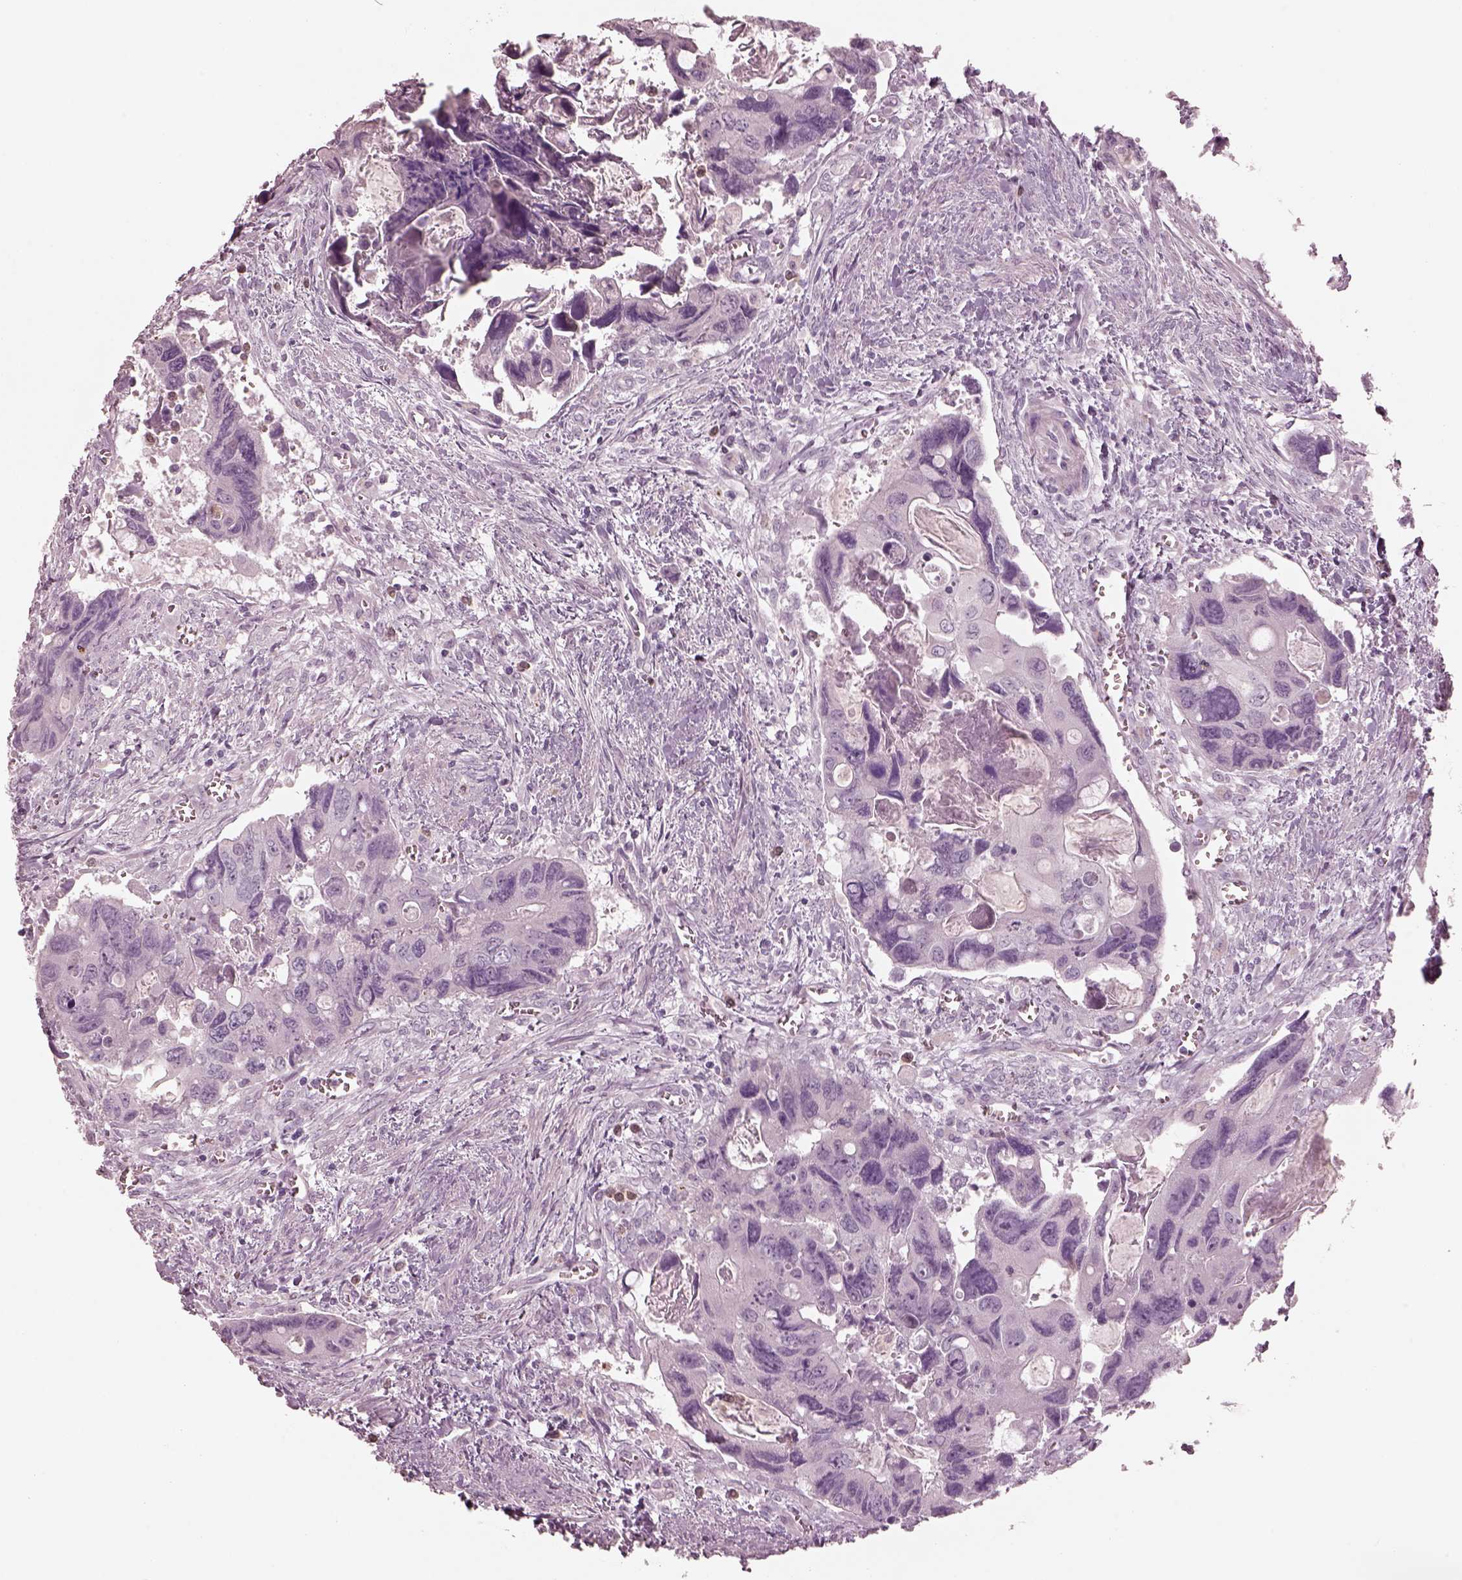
{"staining": {"intensity": "negative", "quantity": "none", "location": "none"}, "tissue": "colorectal cancer", "cell_type": "Tumor cells", "image_type": "cancer", "snomed": [{"axis": "morphology", "description": "Adenocarcinoma, NOS"}, {"axis": "topography", "description": "Rectum"}], "caption": "Image shows no protein positivity in tumor cells of adenocarcinoma (colorectal) tissue.", "gene": "RSPH9", "patient": {"sex": "male", "age": 62}}